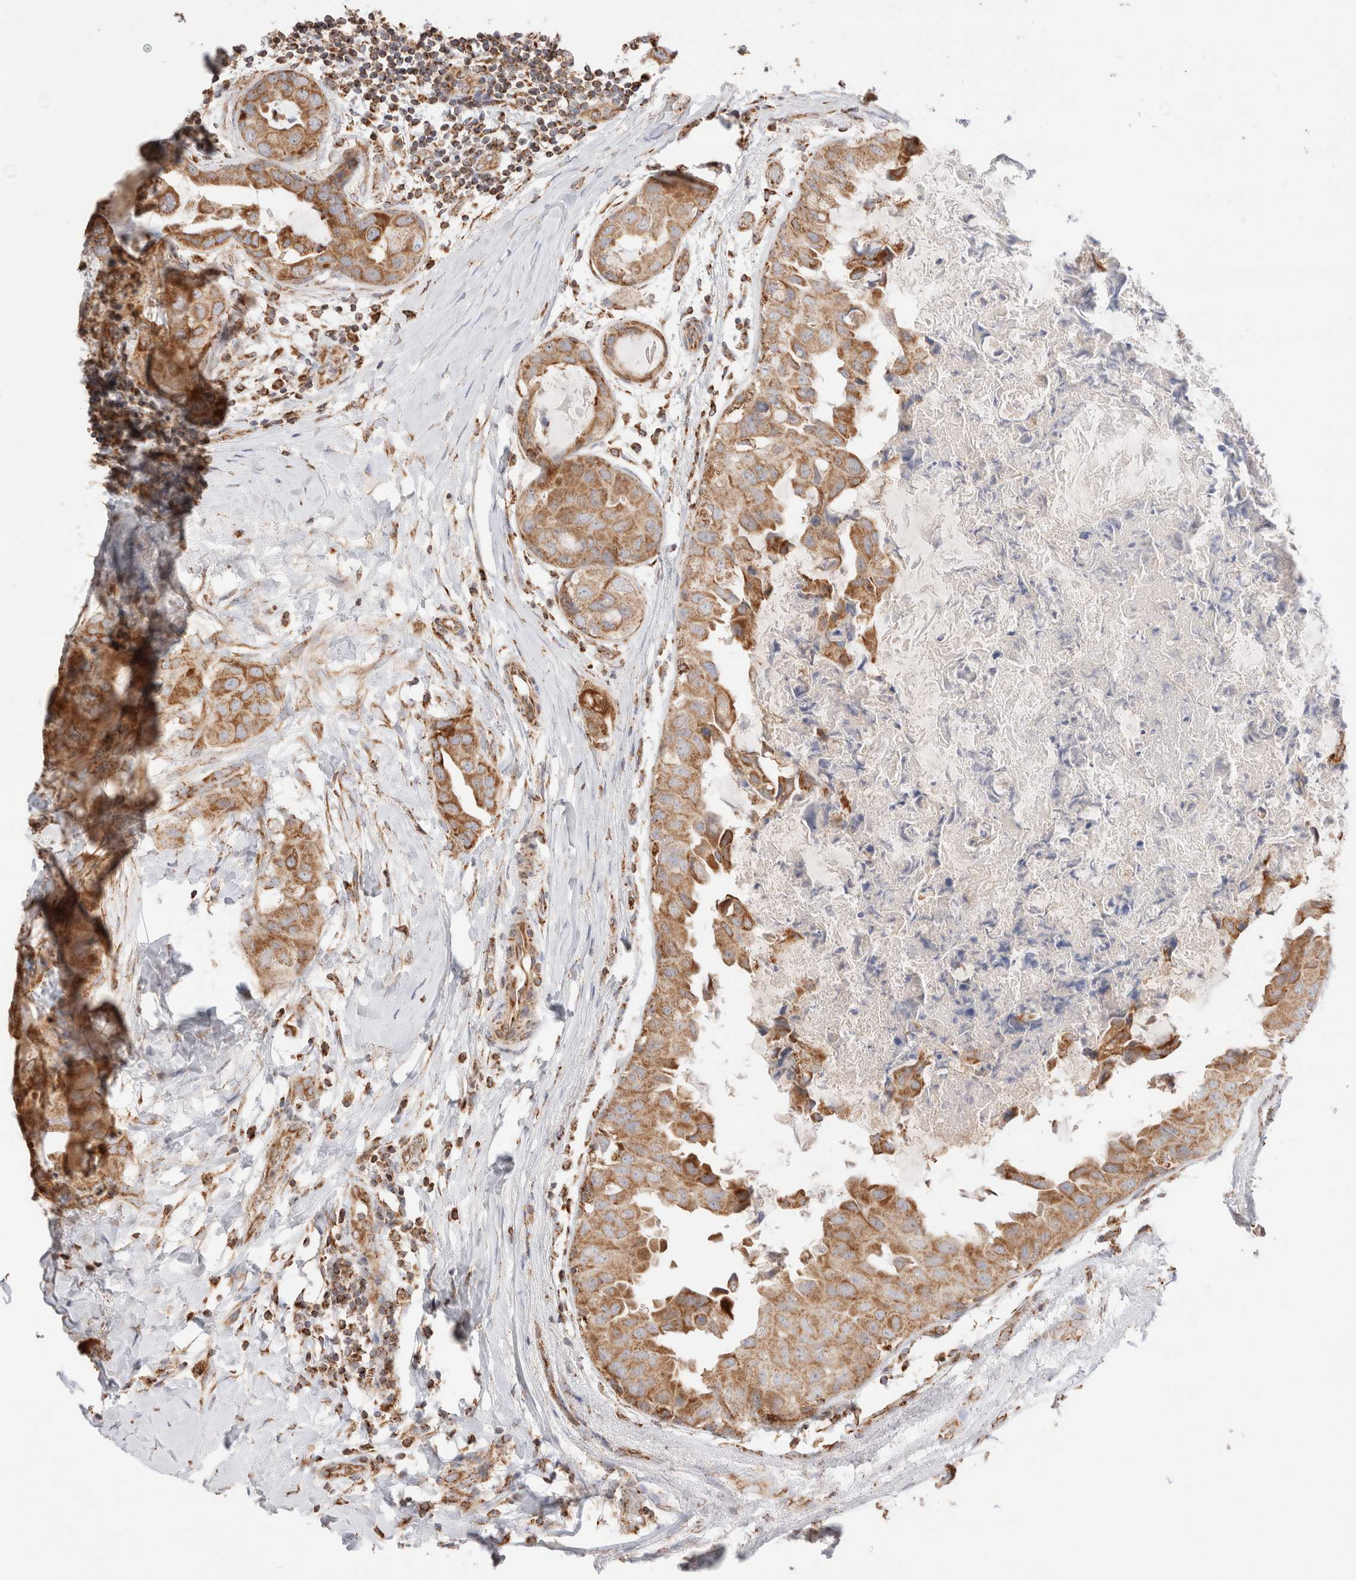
{"staining": {"intensity": "moderate", "quantity": ">75%", "location": "cytoplasmic/membranous"}, "tissue": "breast cancer", "cell_type": "Tumor cells", "image_type": "cancer", "snomed": [{"axis": "morphology", "description": "Duct carcinoma"}, {"axis": "topography", "description": "Breast"}], "caption": "Immunohistochemistry (IHC) staining of breast infiltrating ductal carcinoma, which shows medium levels of moderate cytoplasmic/membranous expression in about >75% of tumor cells indicating moderate cytoplasmic/membranous protein staining. The staining was performed using DAB (3,3'-diaminobenzidine) (brown) for protein detection and nuclei were counterstained in hematoxylin (blue).", "gene": "TMPPE", "patient": {"sex": "female", "age": 40}}